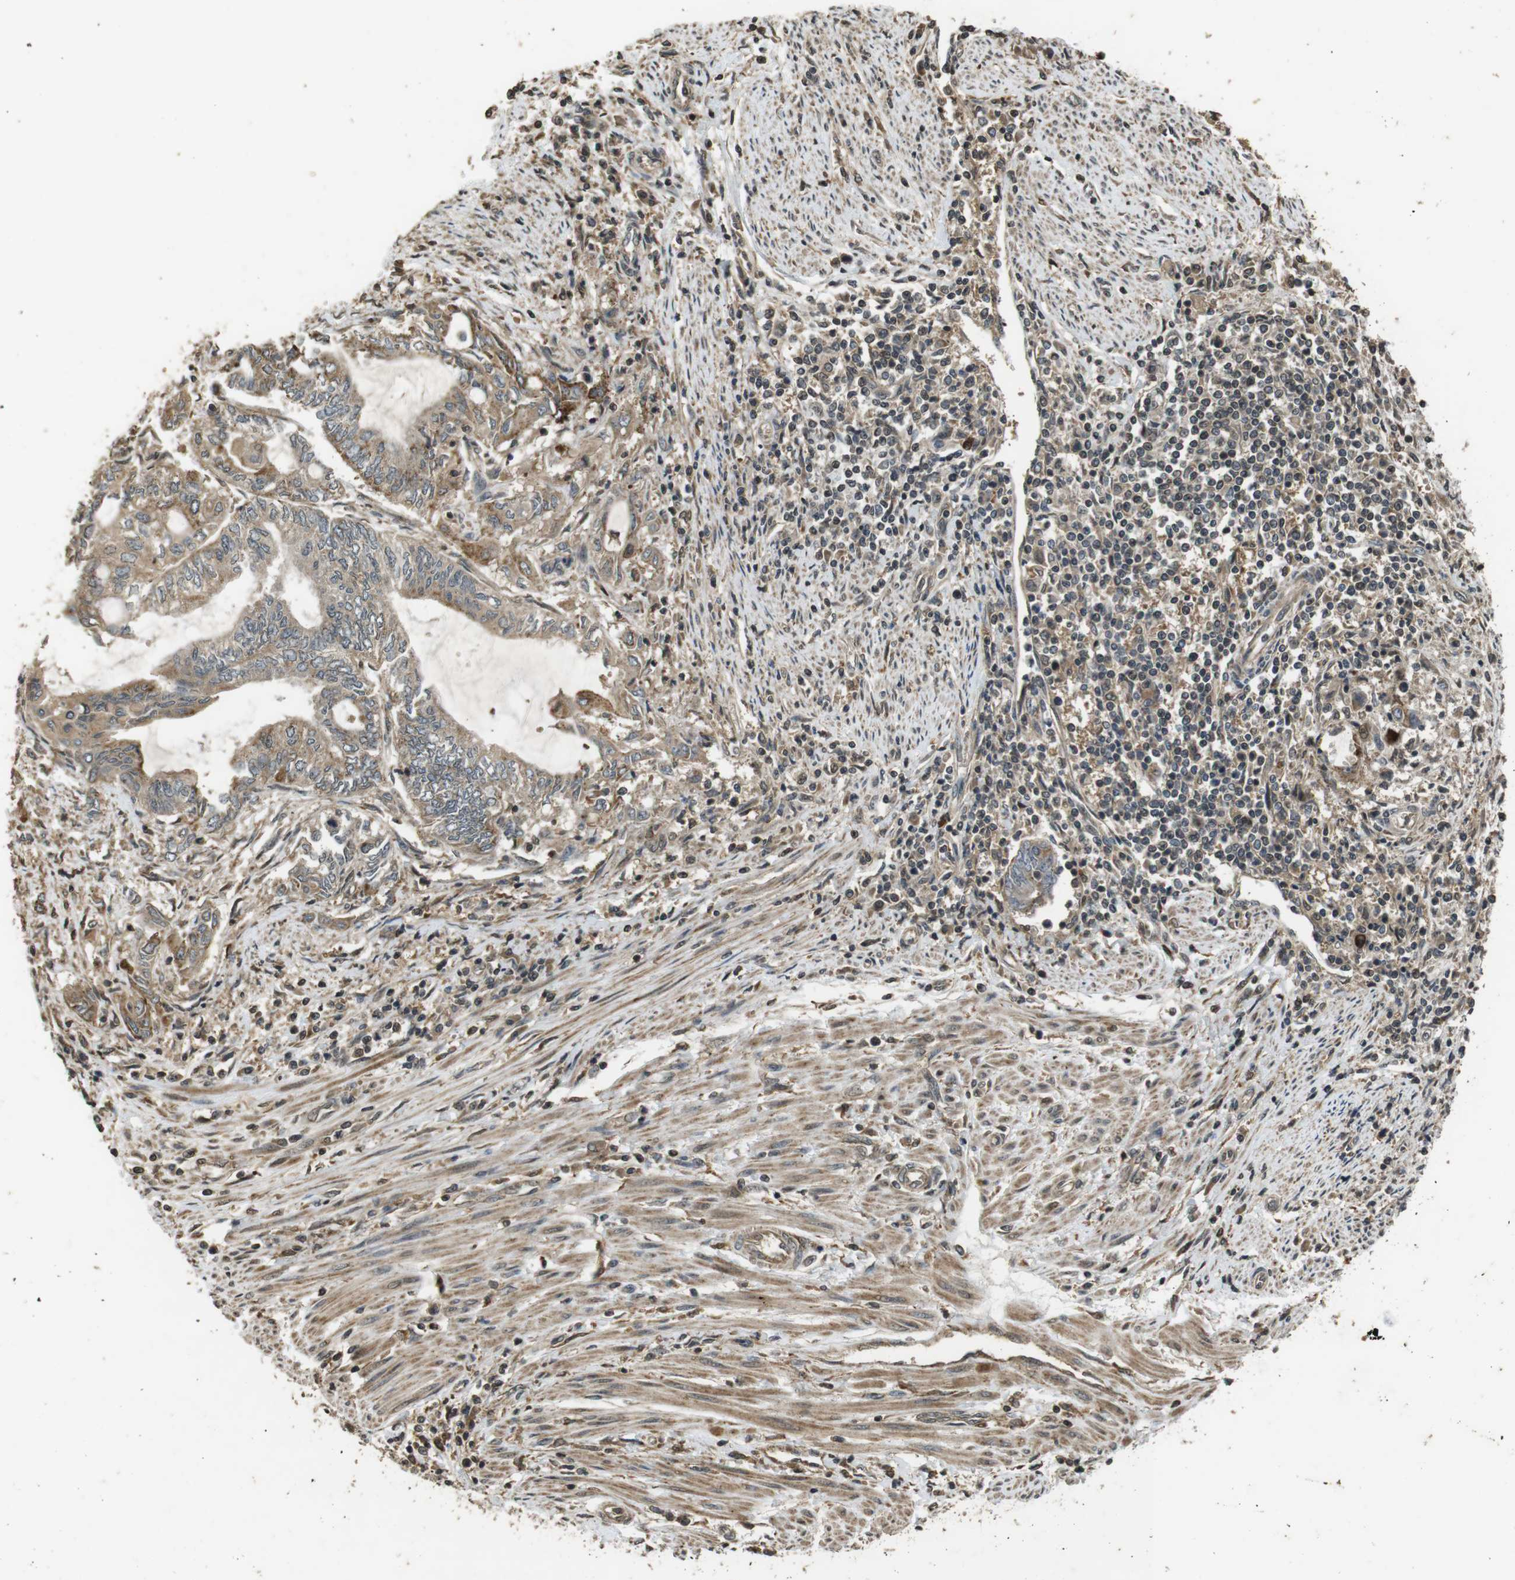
{"staining": {"intensity": "weak", "quantity": ">75%", "location": "cytoplasmic/membranous"}, "tissue": "endometrial cancer", "cell_type": "Tumor cells", "image_type": "cancer", "snomed": [{"axis": "morphology", "description": "Adenocarcinoma, NOS"}, {"axis": "topography", "description": "Uterus"}, {"axis": "topography", "description": "Endometrium"}], "caption": "Weak cytoplasmic/membranous positivity for a protein is appreciated in approximately >75% of tumor cells of endometrial cancer using immunohistochemistry.", "gene": "FZD10", "patient": {"sex": "female", "age": 70}}